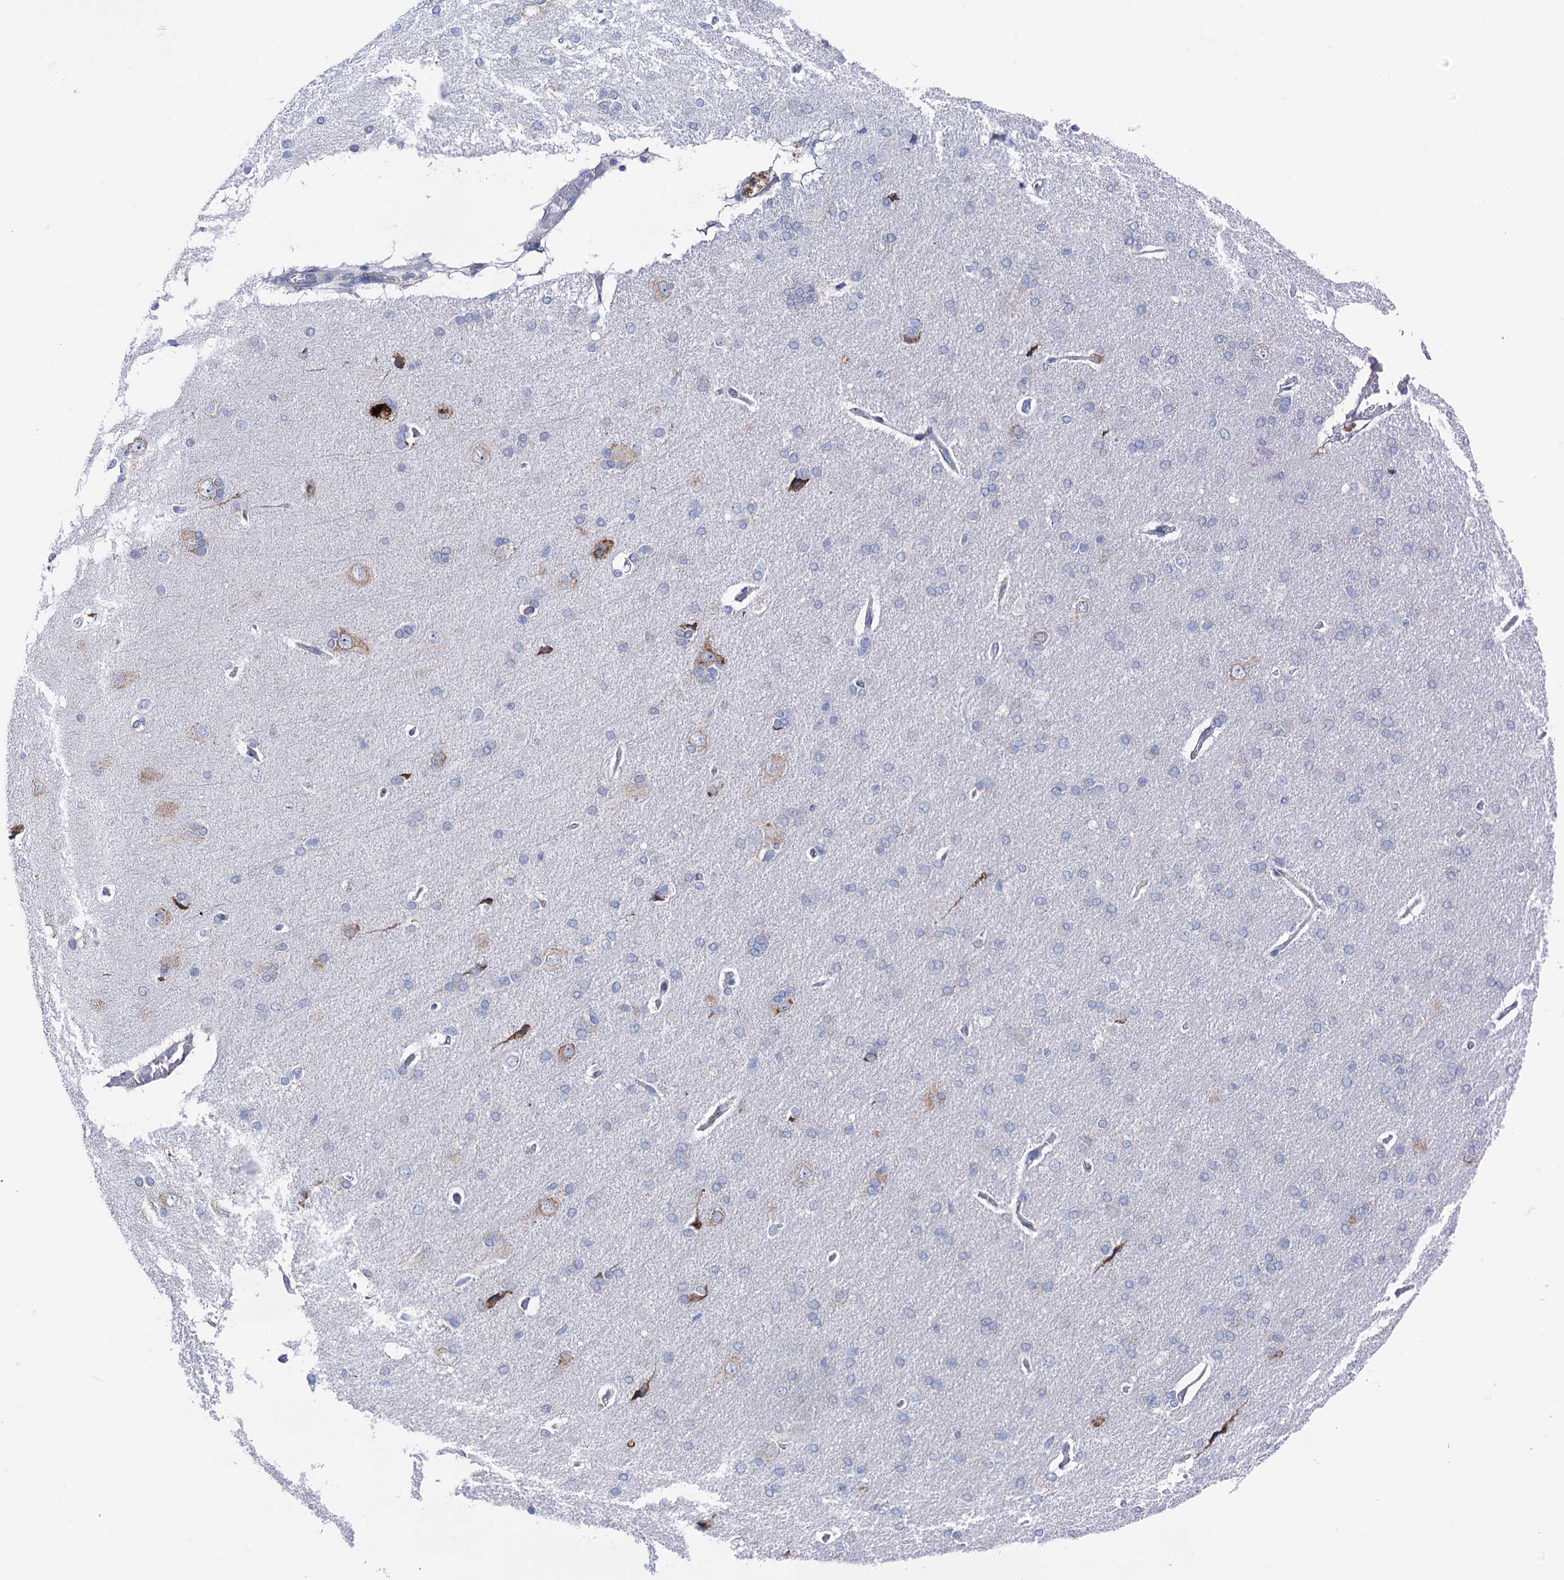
{"staining": {"intensity": "negative", "quantity": "none", "location": "none"}, "tissue": "cerebral cortex", "cell_type": "Endothelial cells", "image_type": "normal", "snomed": [{"axis": "morphology", "description": "Normal tissue, NOS"}, {"axis": "topography", "description": "Cerebral cortex"}], "caption": "High magnification brightfield microscopy of benign cerebral cortex stained with DAB (3,3'-diaminobenzidine) (brown) and counterstained with hematoxylin (blue): endothelial cells show no significant staining. (DAB immunohistochemistry visualized using brightfield microscopy, high magnification).", "gene": "SHE", "patient": {"sex": "male", "age": 62}}